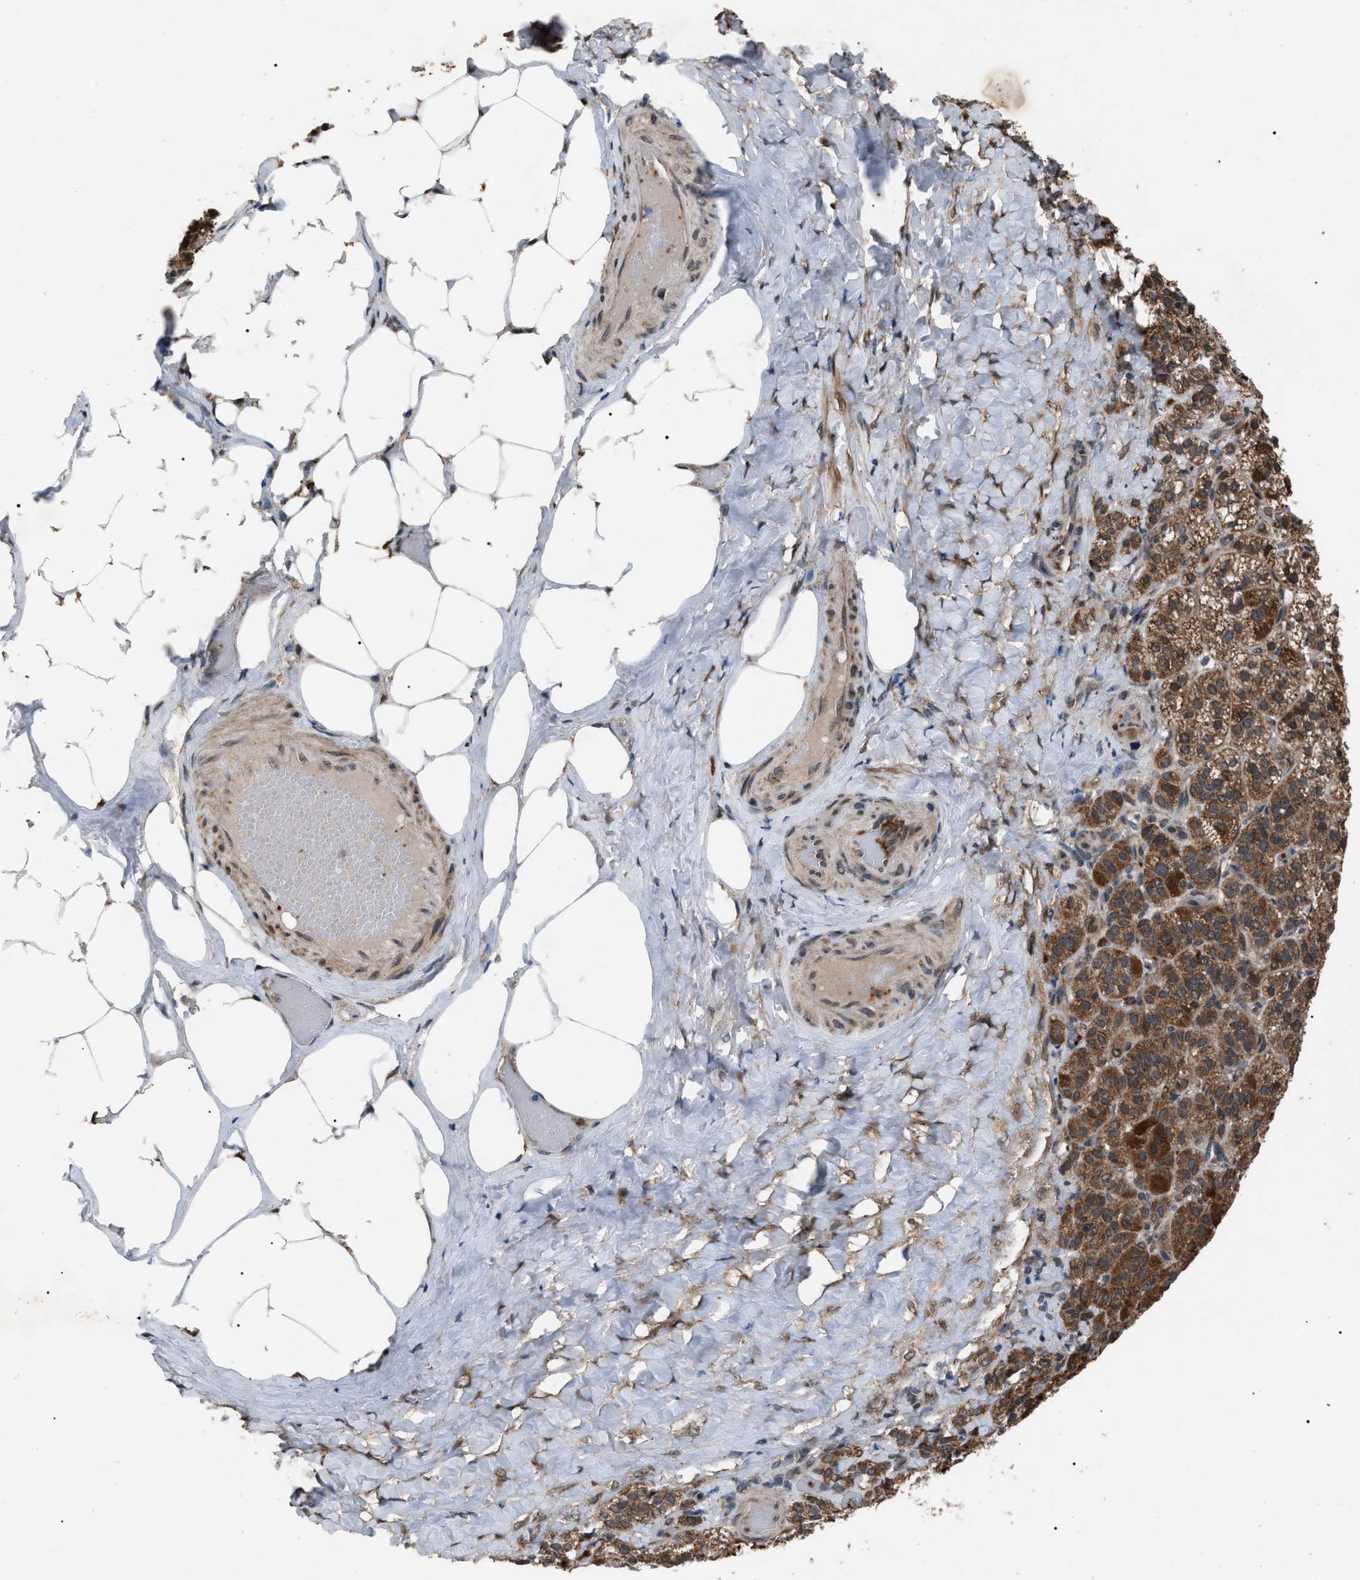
{"staining": {"intensity": "strong", "quantity": ">75%", "location": "cytoplasmic/membranous"}, "tissue": "adrenal gland", "cell_type": "Glandular cells", "image_type": "normal", "snomed": [{"axis": "morphology", "description": "Normal tissue, NOS"}, {"axis": "topography", "description": "Adrenal gland"}], "caption": "Benign adrenal gland shows strong cytoplasmic/membranous staining in approximately >75% of glandular cells.", "gene": "ZFAND2A", "patient": {"sex": "female", "age": 59}}